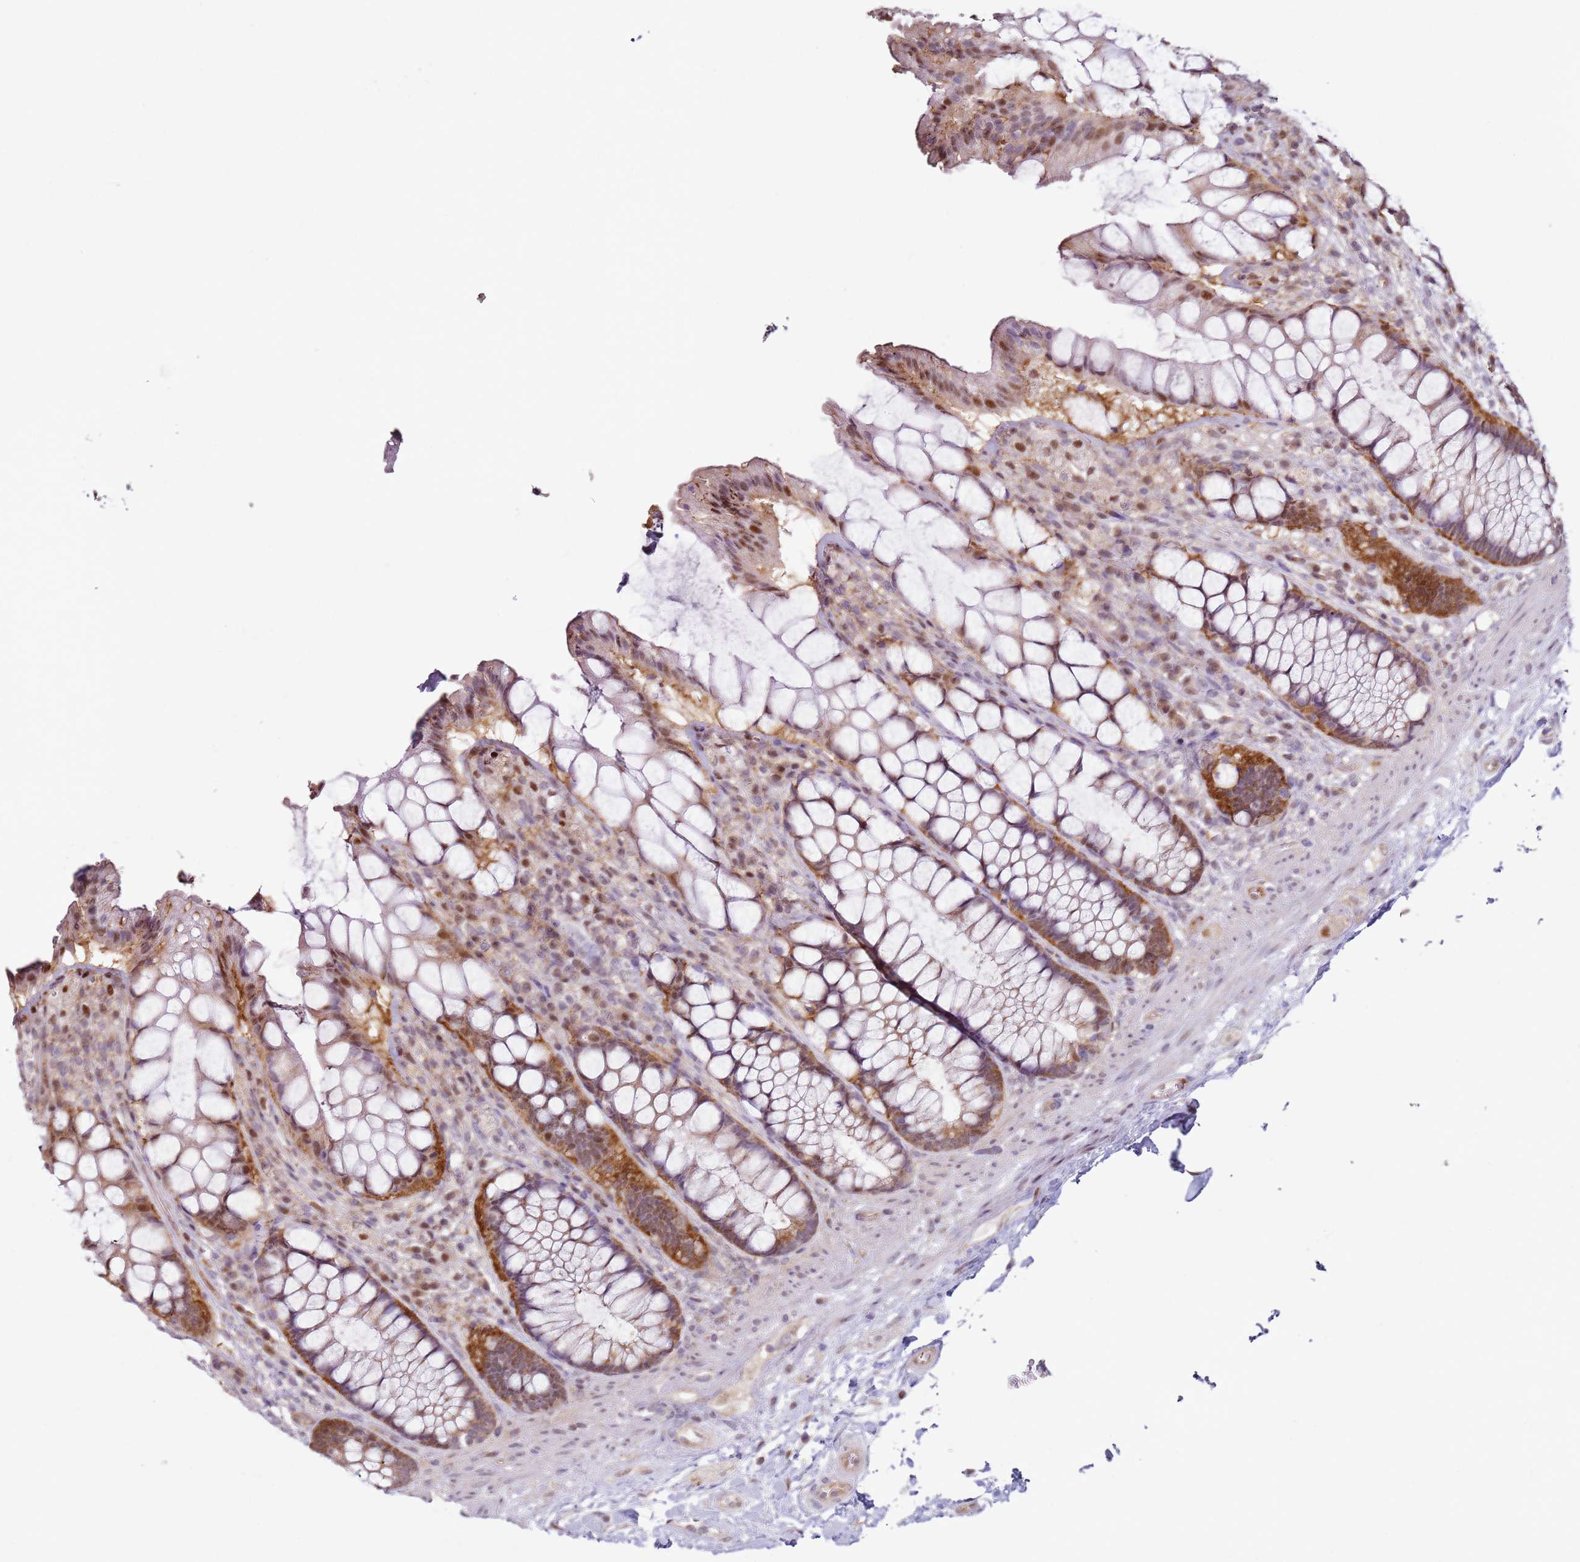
{"staining": {"intensity": "strong", "quantity": "25%-75%", "location": "cytoplasmic/membranous,nuclear"}, "tissue": "rectum", "cell_type": "Glandular cells", "image_type": "normal", "snomed": [{"axis": "morphology", "description": "Normal tissue, NOS"}, {"axis": "topography", "description": "Rectum"}], "caption": "Rectum stained for a protein reveals strong cytoplasmic/membranous,nuclear positivity in glandular cells. The protein of interest is stained brown, and the nuclei are stained in blue (DAB IHC with brightfield microscopy, high magnification).", "gene": "PSMD4", "patient": {"sex": "female", "age": 58}}